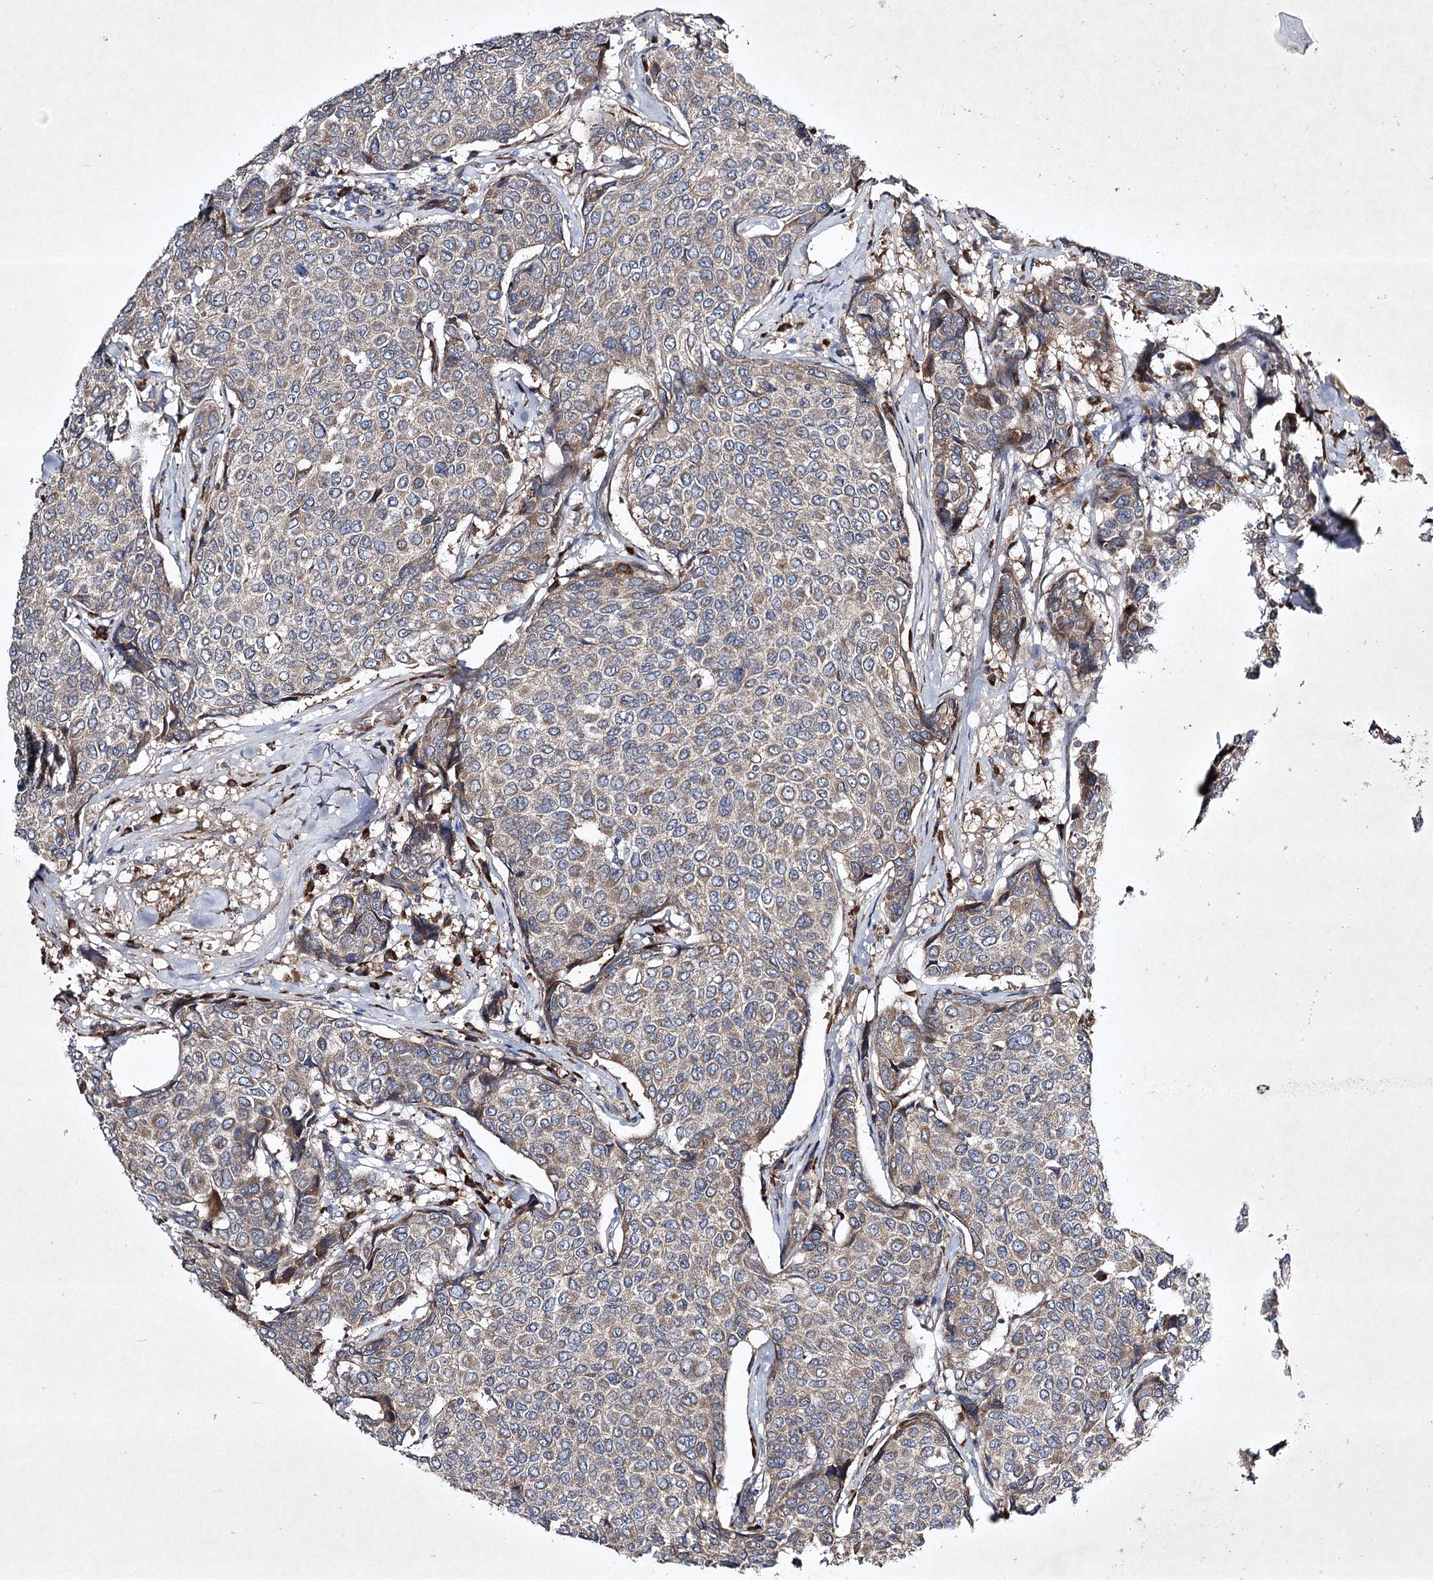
{"staining": {"intensity": "weak", "quantity": ">75%", "location": "cytoplasmic/membranous"}, "tissue": "breast cancer", "cell_type": "Tumor cells", "image_type": "cancer", "snomed": [{"axis": "morphology", "description": "Duct carcinoma"}, {"axis": "topography", "description": "Breast"}], "caption": "Approximately >75% of tumor cells in infiltrating ductal carcinoma (breast) reveal weak cytoplasmic/membranous protein positivity as visualized by brown immunohistochemical staining.", "gene": "ALG9", "patient": {"sex": "female", "age": 55}}